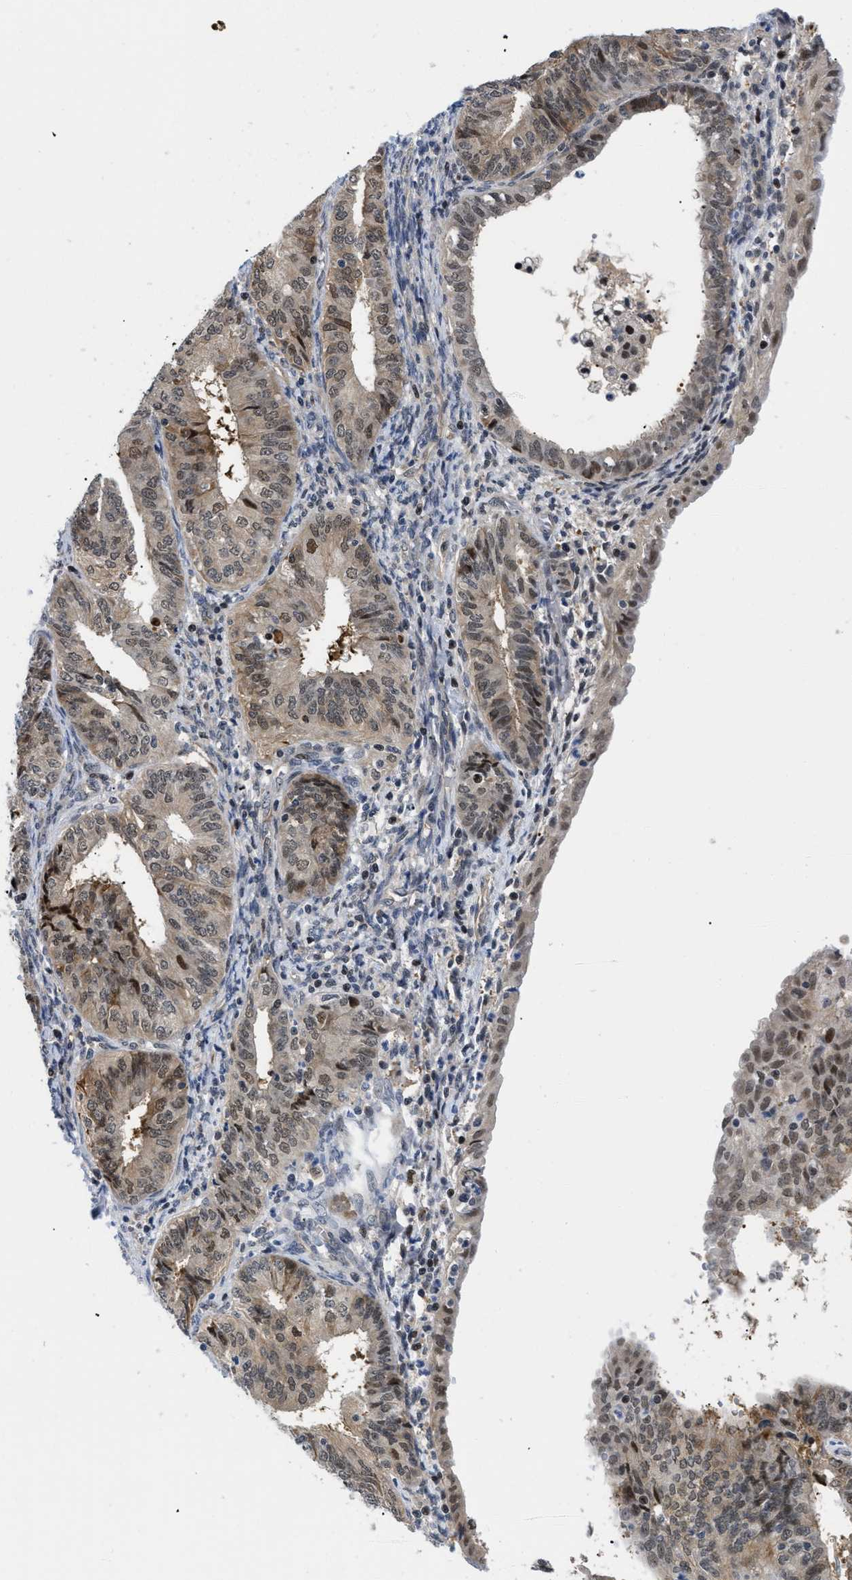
{"staining": {"intensity": "moderate", "quantity": ">75%", "location": "cytoplasmic/membranous,nuclear"}, "tissue": "endometrial cancer", "cell_type": "Tumor cells", "image_type": "cancer", "snomed": [{"axis": "morphology", "description": "Adenocarcinoma, NOS"}, {"axis": "topography", "description": "Endometrium"}], "caption": "Endometrial cancer tissue demonstrates moderate cytoplasmic/membranous and nuclear staining in approximately >75% of tumor cells", "gene": "SLC29A2", "patient": {"sex": "female", "age": 58}}